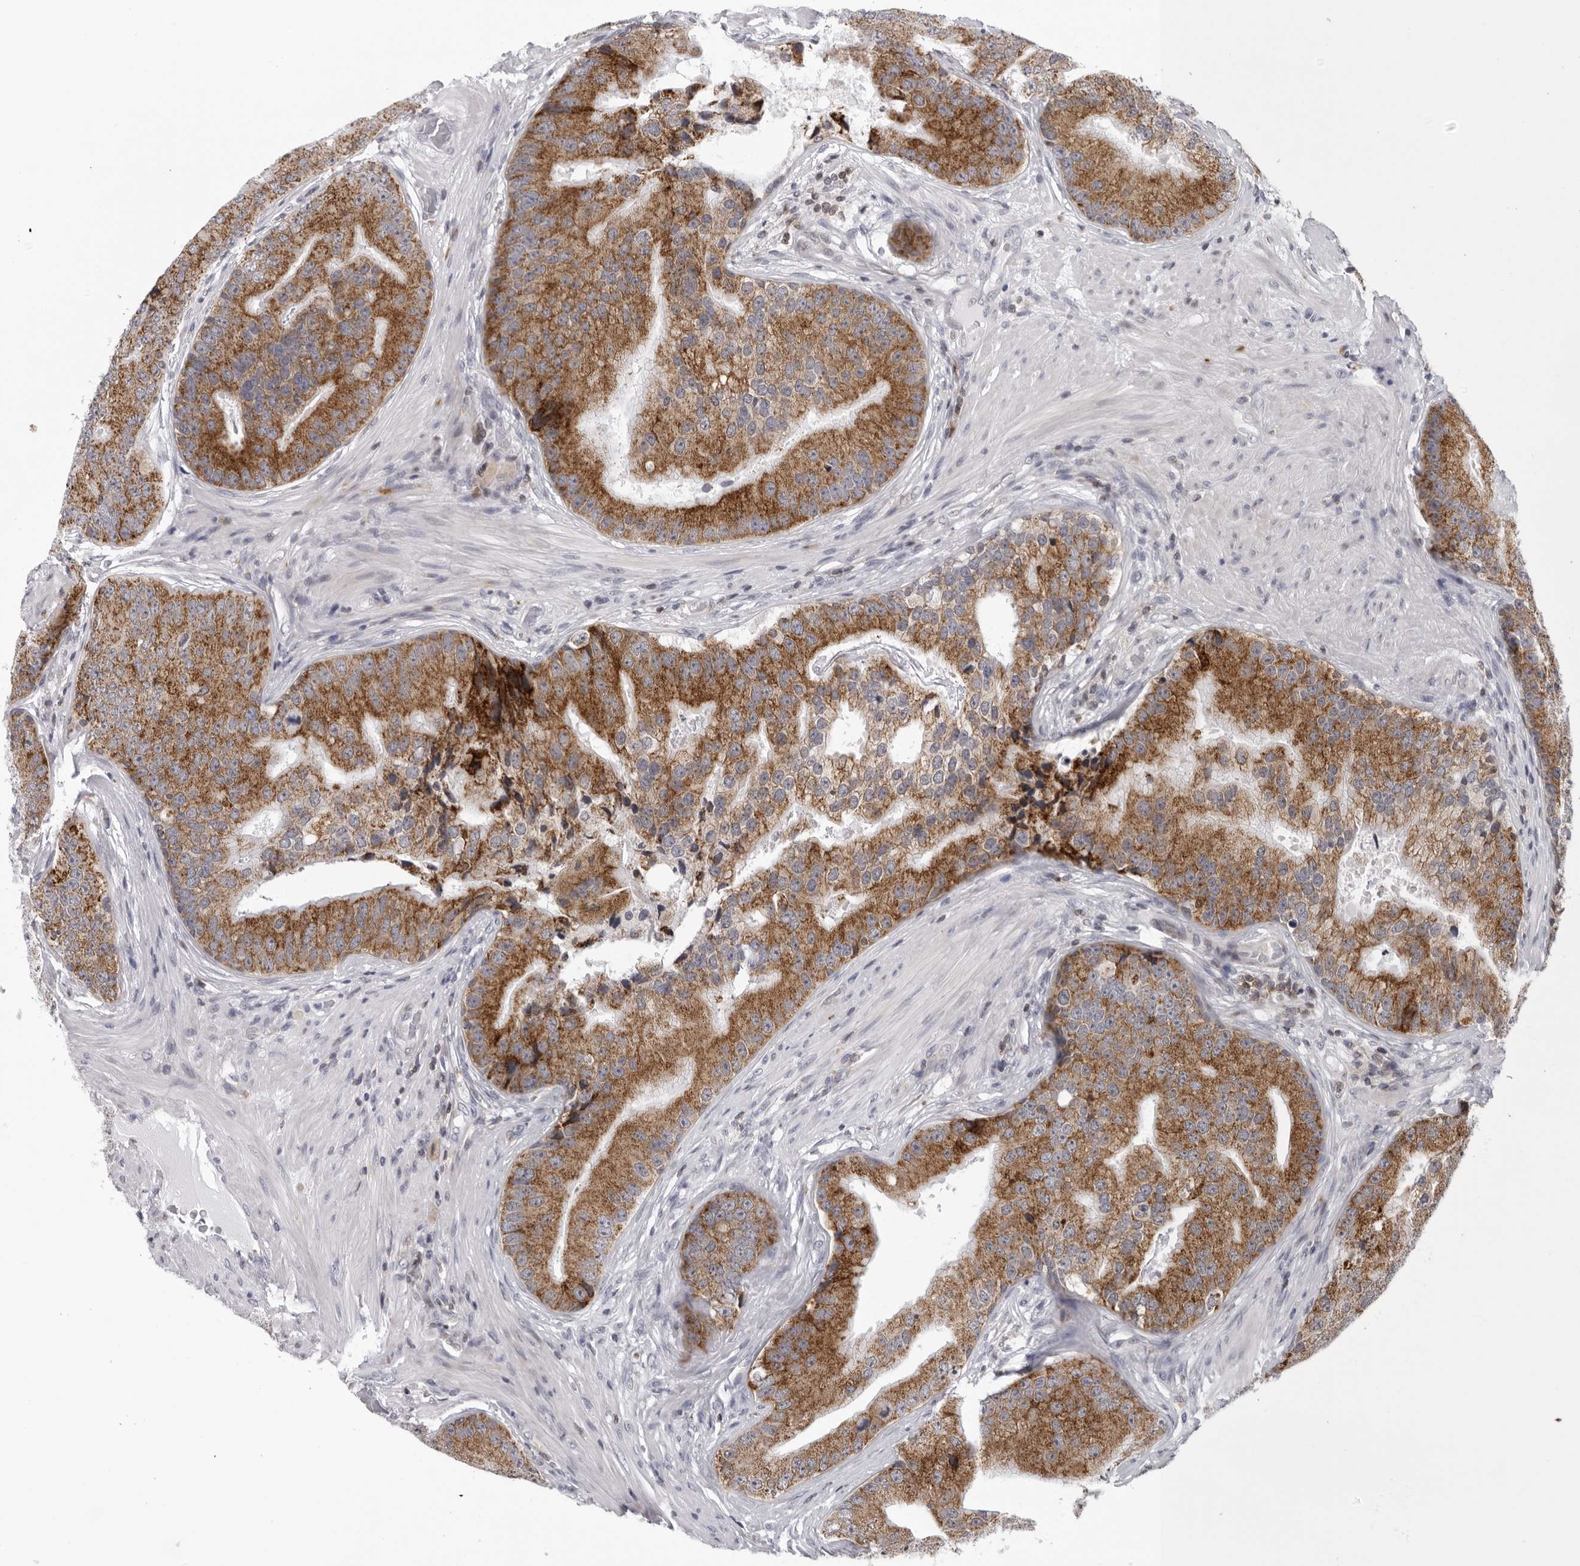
{"staining": {"intensity": "strong", "quantity": ">75%", "location": "cytoplasmic/membranous"}, "tissue": "prostate cancer", "cell_type": "Tumor cells", "image_type": "cancer", "snomed": [{"axis": "morphology", "description": "Adenocarcinoma, High grade"}, {"axis": "topography", "description": "Prostate"}], "caption": "Immunohistochemistry of prostate cancer demonstrates high levels of strong cytoplasmic/membranous expression in approximately >75% of tumor cells.", "gene": "CPT2", "patient": {"sex": "male", "age": 70}}